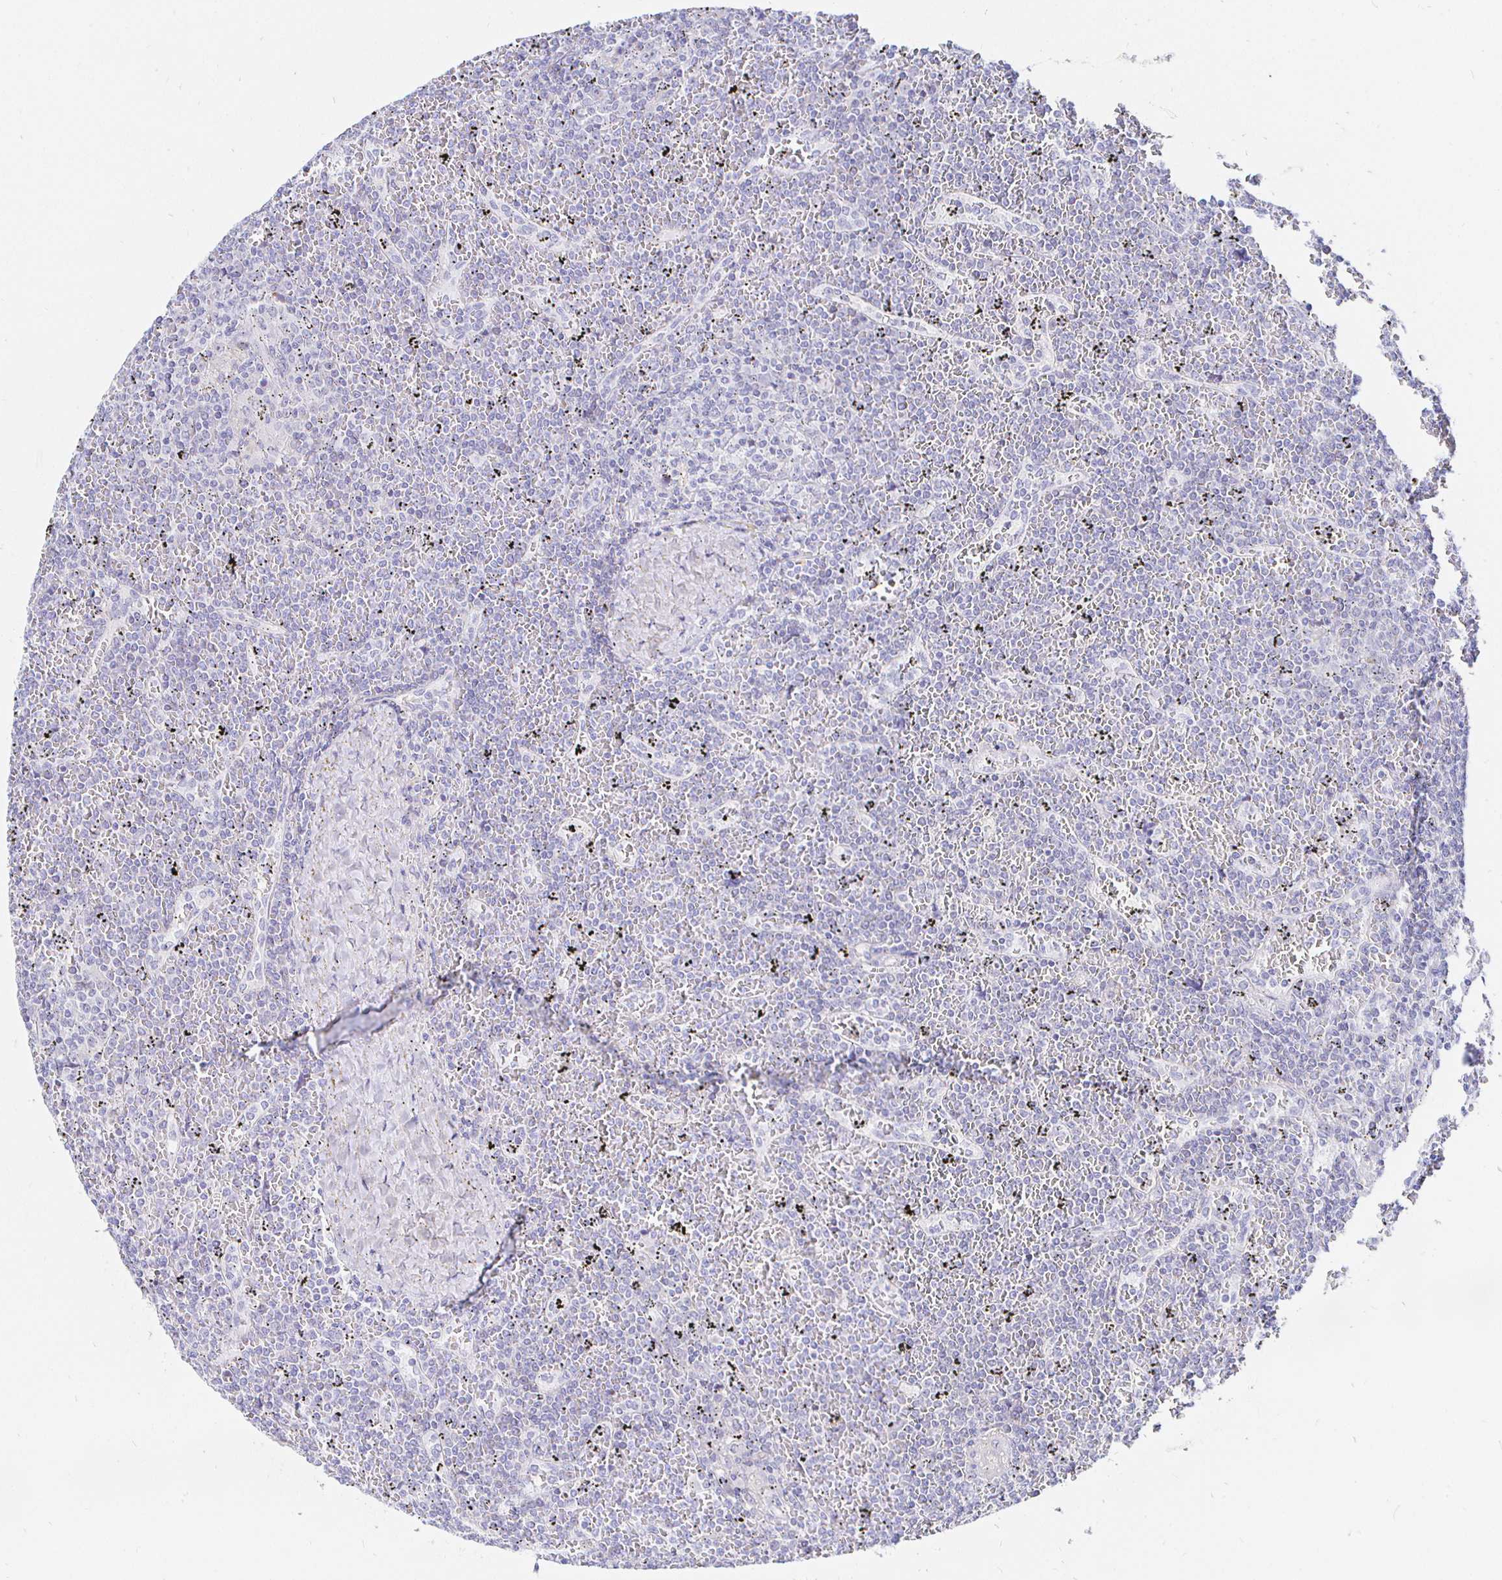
{"staining": {"intensity": "negative", "quantity": "none", "location": "none"}, "tissue": "lymphoma", "cell_type": "Tumor cells", "image_type": "cancer", "snomed": [{"axis": "morphology", "description": "Malignant lymphoma, non-Hodgkin's type, Low grade"}, {"axis": "topography", "description": "Spleen"}], "caption": "Protein analysis of low-grade malignant lymphoma, non-Hodgkin's type reveals no significant expression in tumor cells.", "gene": "CR2", "patient": {"sex": "female", "age": 19}}